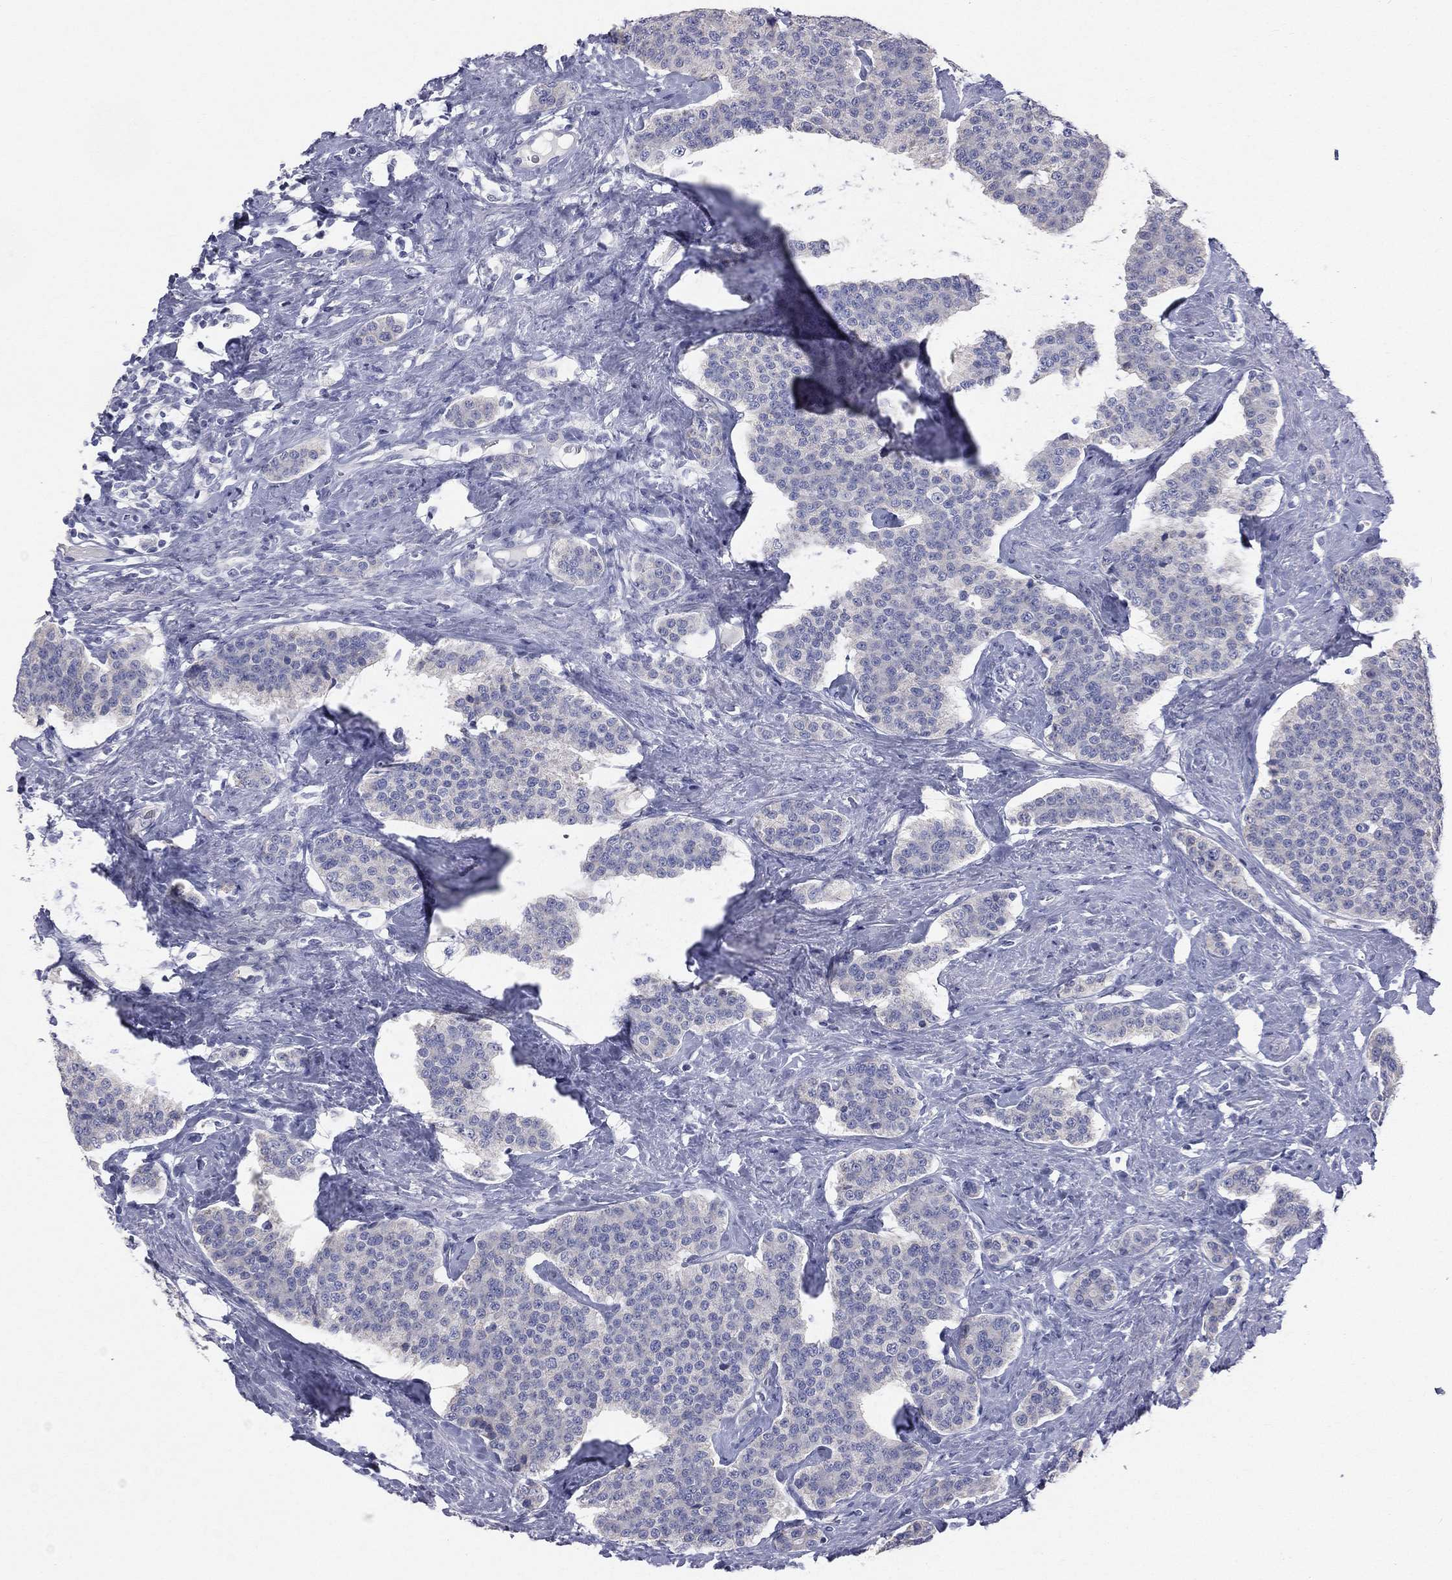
{"staining": {"intensity": "negative", "quantity": "none", "location": "none"}, "tissue": "carcinoid", "cell_type": "Tumor cells", "image_type": "cancer", "snomed": [{"axis": "morphology", "description": "Carcinoid, malignant, NOS"}, {"axis": "topography", "description": "Small intestine"}], "caption": "Malignant carcinoid was stained to show a protein in brown. There is no significant staining in tumor cells. Brightfield microscopy of immunohistochemistry (IHC) stained with DAB (brown) and hematoxylin (blue), captured at high magnification.", "gene": "STK31", "patient": {"sex": "female", "age": 58}}